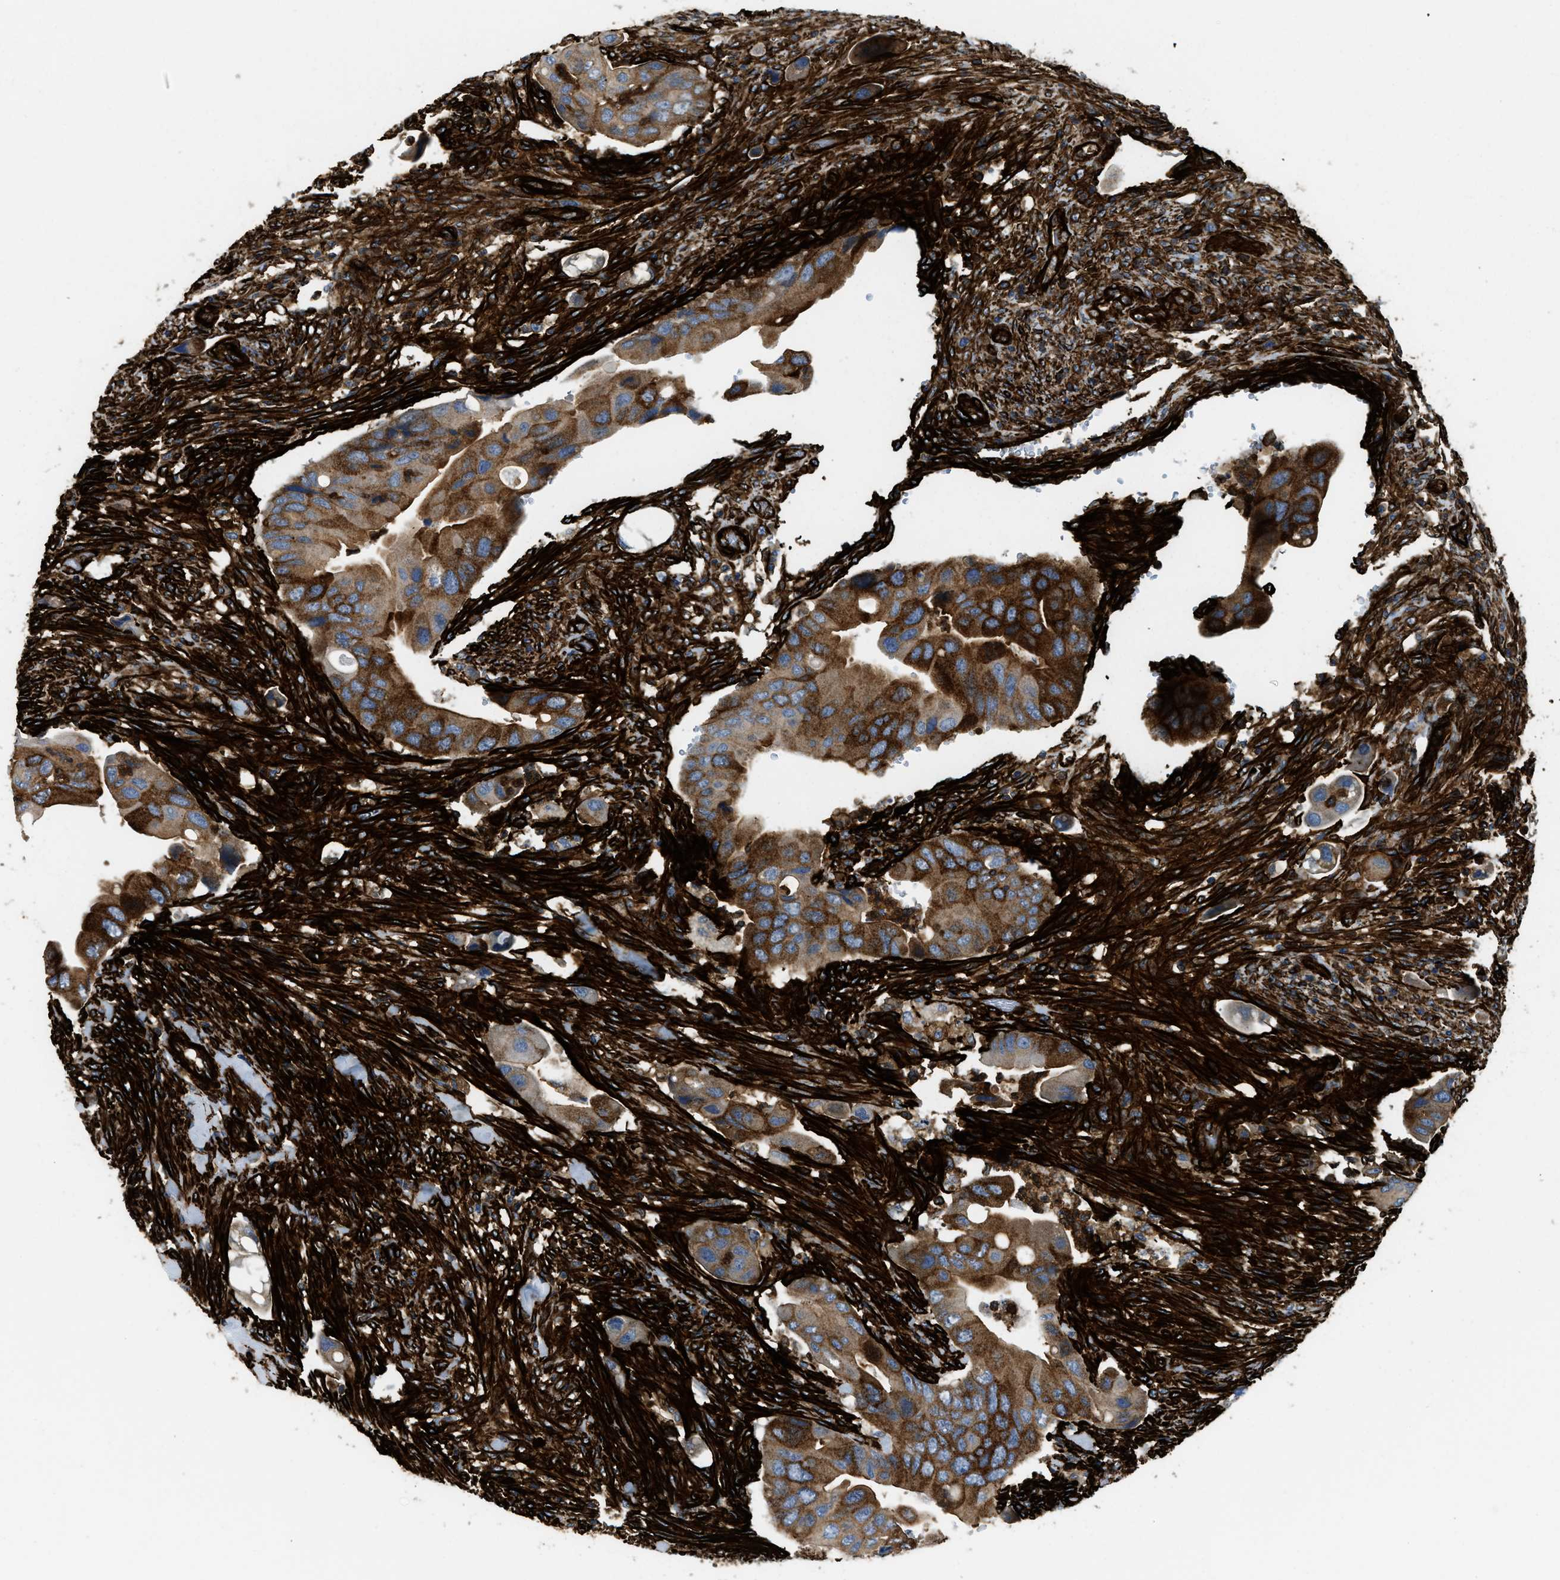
{"staining": {"intensity": "moderate", "quantity": ">75%", "location": "cytoplasmic/membranous"}, "tissue": "colorectal cancer", "cell_type": "Tumor cells", "image_type": "cancer", "snomed": [{"axis": "morphology", "description": "Adenocarcinoma, NOS"}, {"axis": "topography", "description": "Rectum"}], "caption": "Immunohistochemistry image of human colorectal cancer (adenocarcinoma) stained for a protein (brown), which reveals medium levels of moderate cytoplasmic/membranous staining in approximately >75% of tumor cells.", "gene": "HIP1", "patient": {"sex": "female", "age": 57}}